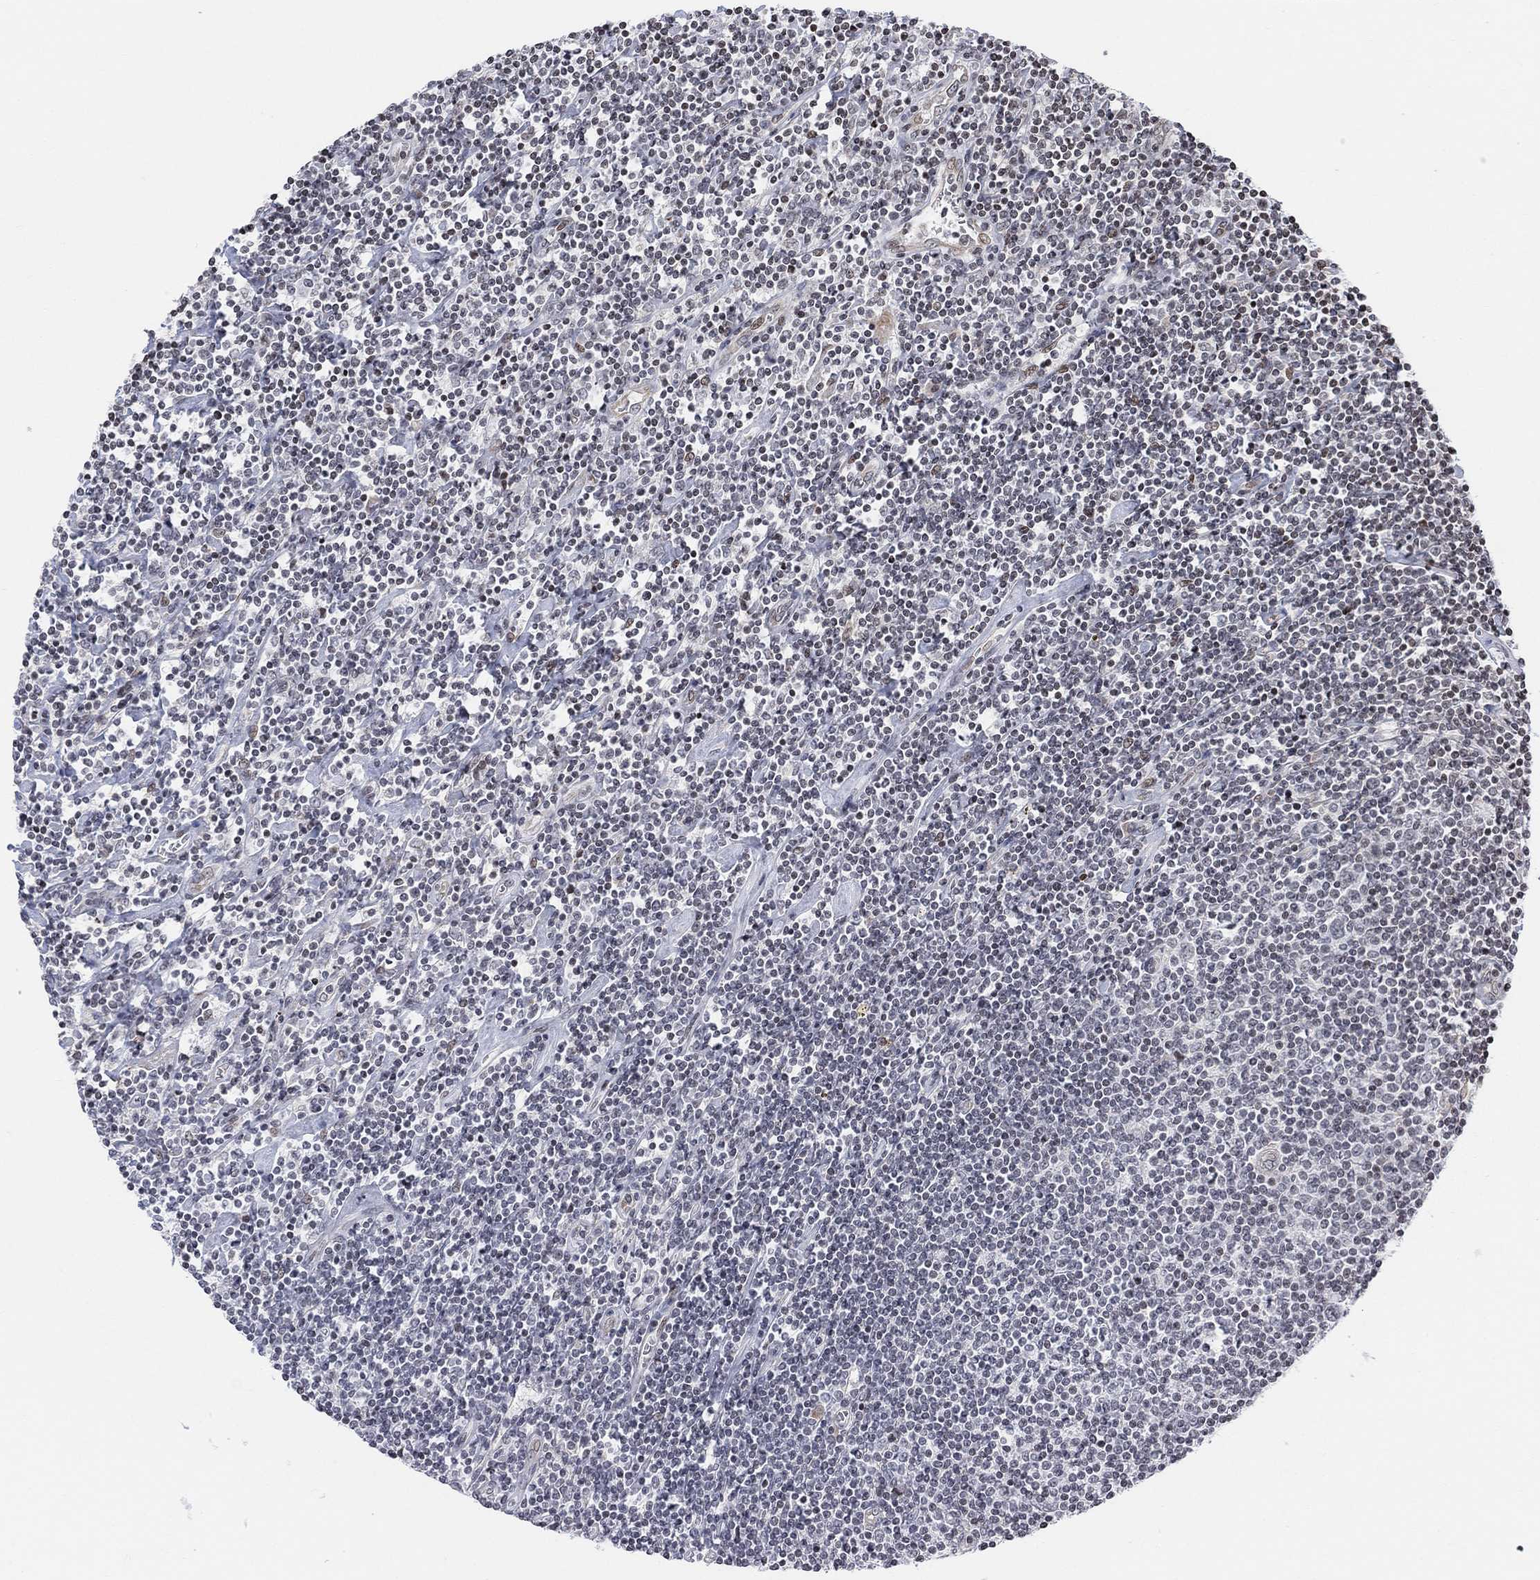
{"staining": {"intensity": "negative", "quantity": "none", "location": "none"}, "tissue": "lymphoma", "cell_type": "Tumor cells", "image_type": "cancer", "snomed": [{"axis": "morphology", "description": "Hodgkin's disease, NOS"}, {"axis": "topography", "description": "Lymph node"}], "caption": "There is no significant expression in tumor cells of Hodgkin's disease. (Immunohistochemistry, brightfield microscopy, high magnification).", "gene": "ABHD14A", "patient": {"sex": "male", "age": 40}}